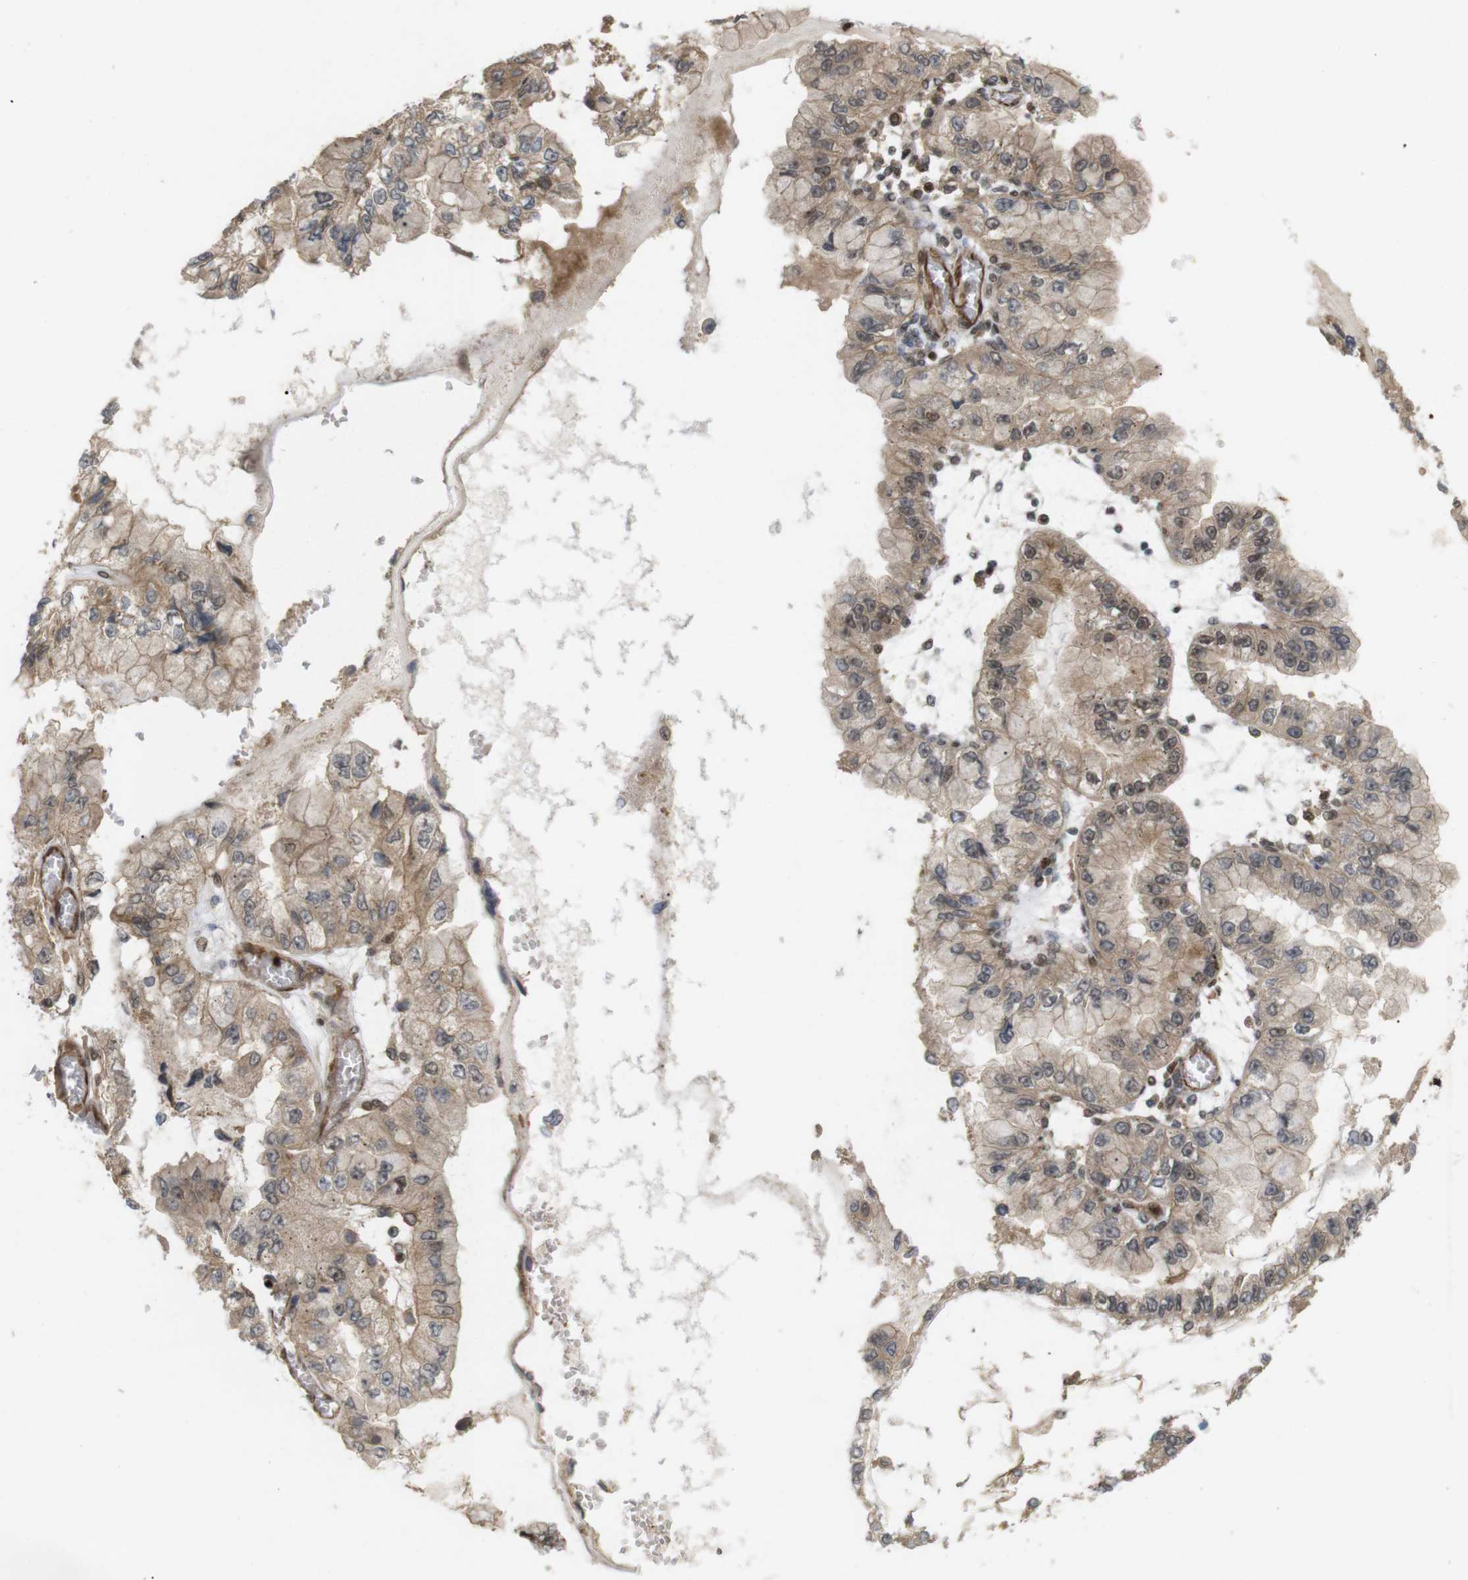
{"staining": {"intensity": "moderate", "quantity": ">75%", "location": "cytoplasmic/membranous,nuclear"}, "tissue": "liver cancer", "cell_type": "Tumor cells", "image_type": "cancer", "snomed": [{"axis": "morphology", "description": "Cholangiocarcinoma"}, {"axis": "topography", "description": "Liver"}], "caption": "DAB (3,3'-diaminobenzidine) immunohistochemical staining of human cholangiocarcinoma (liver) reveals moderate cytoplasmic/membranous and nuclear protein staining in about >75% of tumor cells.", "gene": "SP2", "patient": {"sex": "female", "age": 79}}